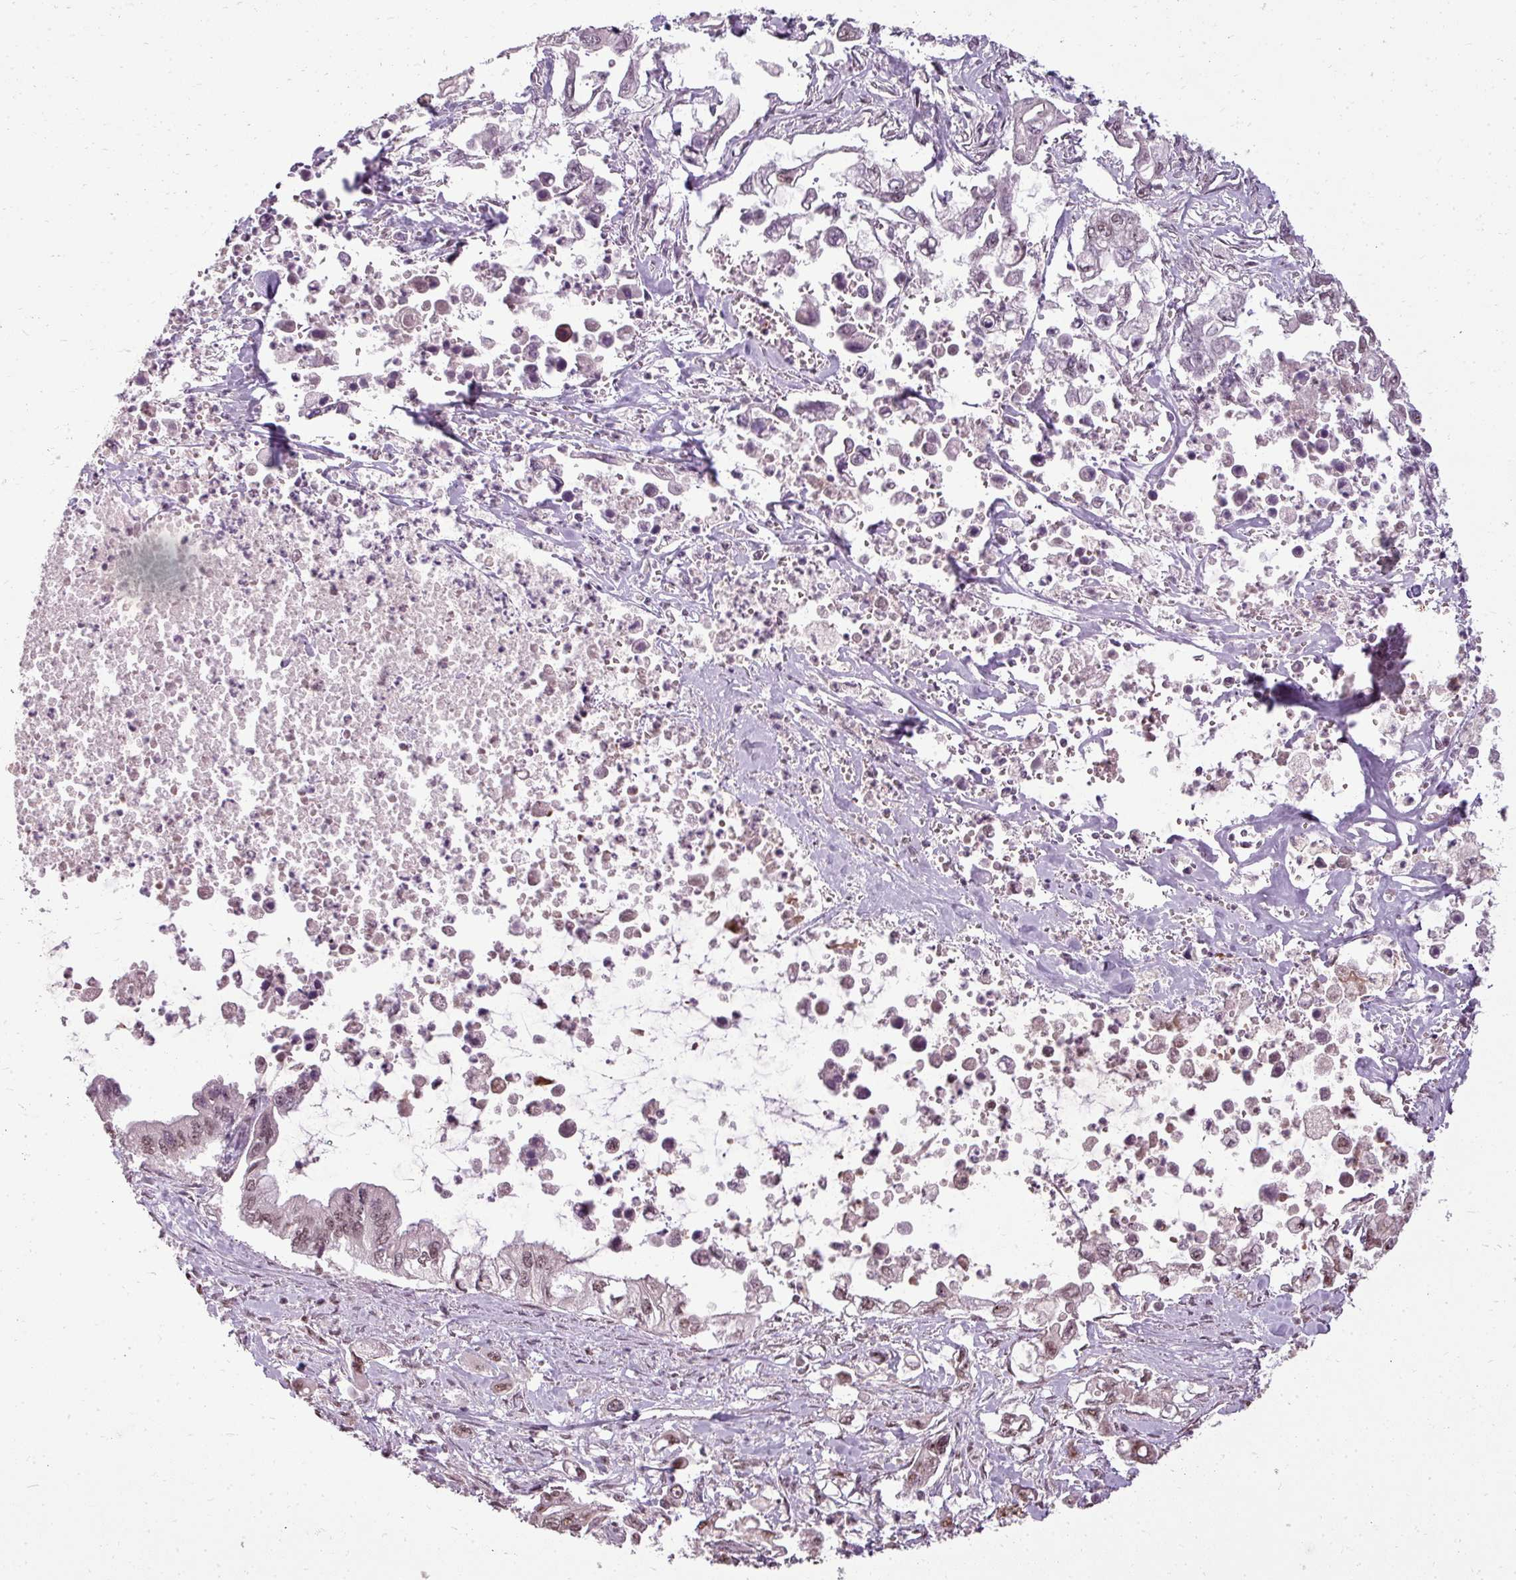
{"staining": {"intensity": "moderate", "quantity": ">75%", "location": "nuclear"}, "tissue": "pancreatic cancer", "cell_type": "Tumor cells", "image_type": "cancer", "snomed": [{"axis": "morphology", "description": "Adenocarcinoma, NOS"}, {"axis": "topography", "description": "Pancreas"}], "caption": "Pancreatic cancer stained with DAB immunohistochemistry (IHC) exhibits medium levels of moderate nuclear positivity in about >75% of tumor cells. Nuclei are stained in blue.", "gene": "BCAS3", "patient": {"sex": "male", "age": 61}}